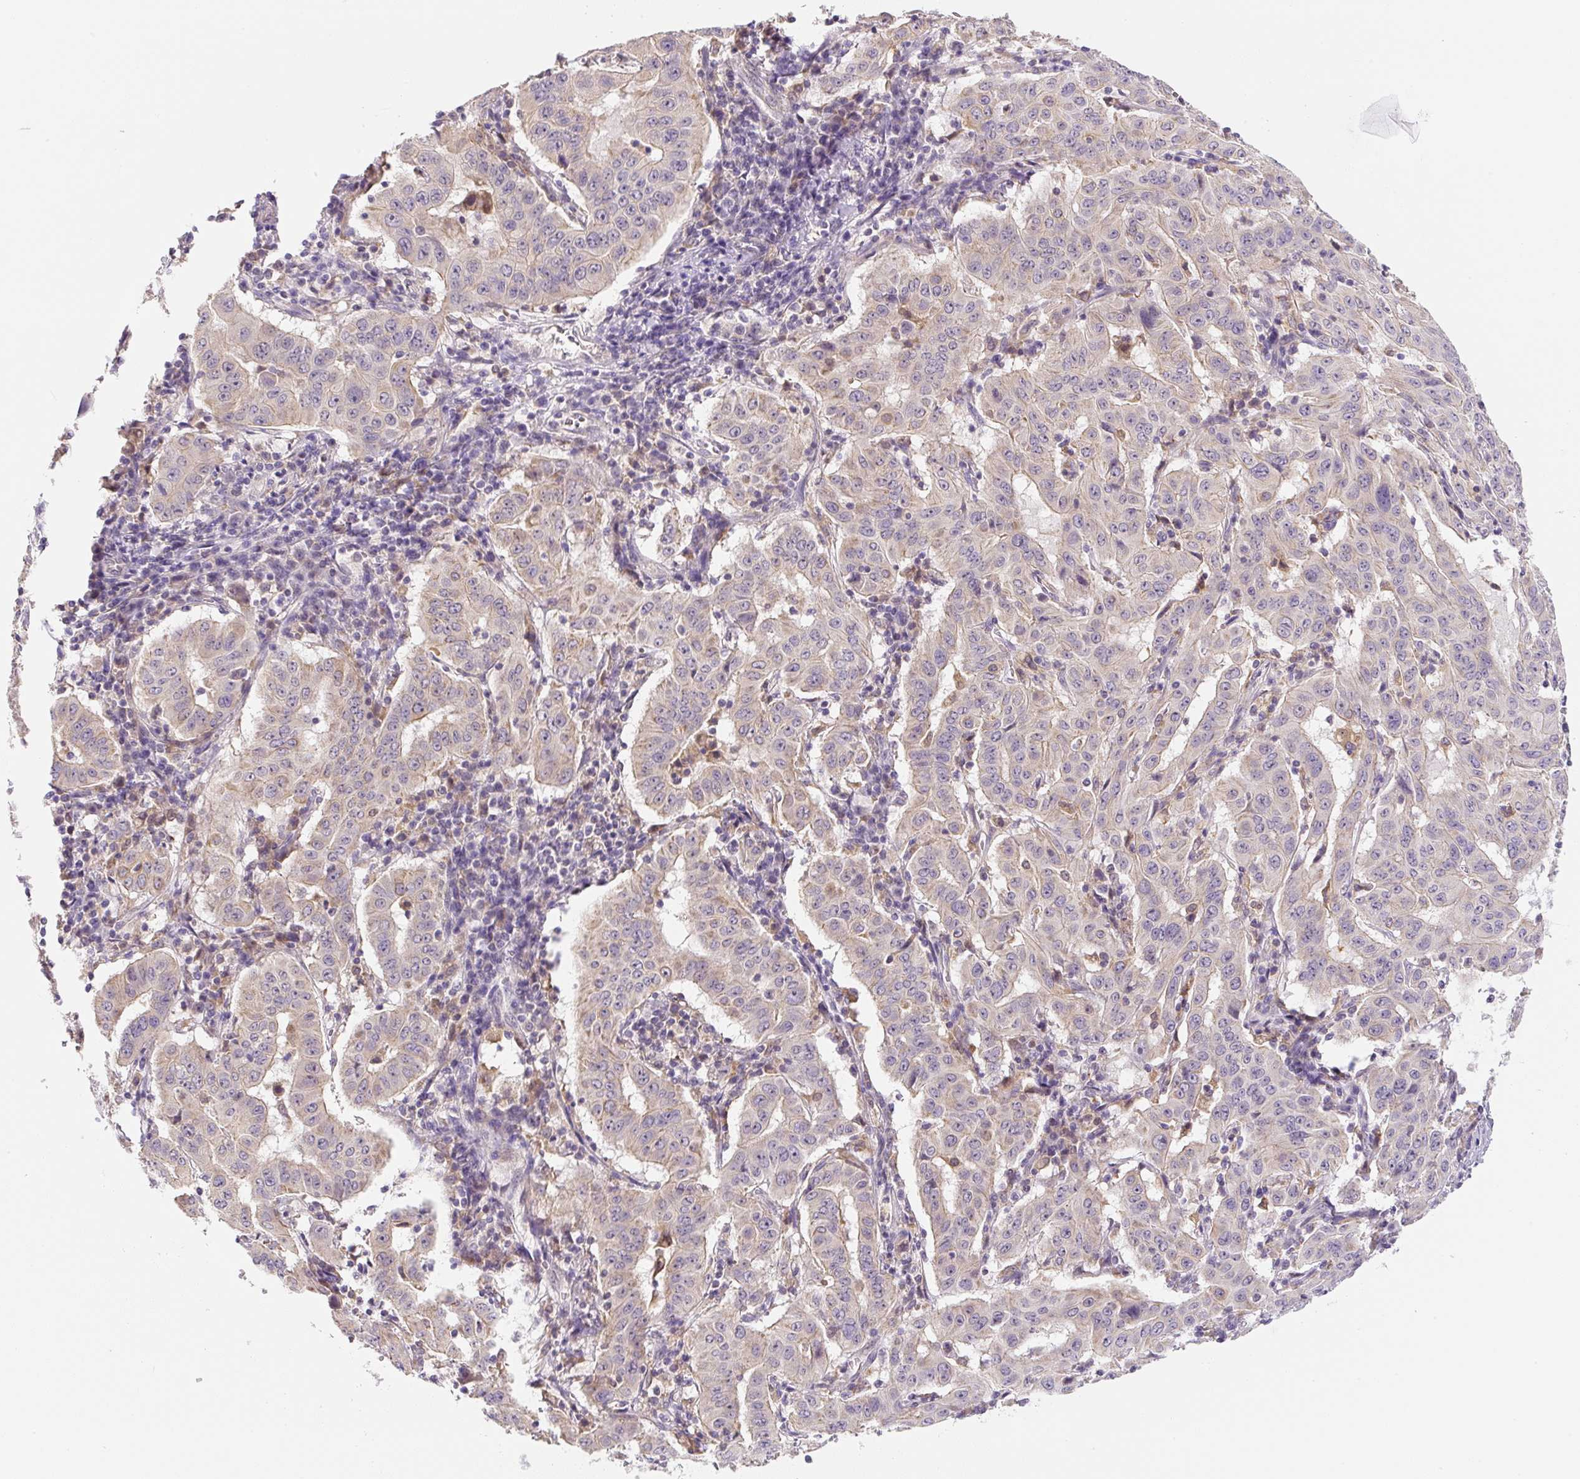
{"staining": {"intensity": "negative", "quantity": "none", "location": "none"}, "tissue": "pancreatic cancer", "cell_type": "Tumor cells", "image_type": "cancer", "snomed": [{"axis": "morphology", "description": "Adenocarcinoma, NOS"}, {"axis": "topography", "description": "Pancreas"}], "caption": "This is an IHC image of human pancreatic cancer (adenocarcinoma). There is no staining in tumor cells.", "gene": "PLA2G4A", "patient": {"sex": "male", "age": 63}}